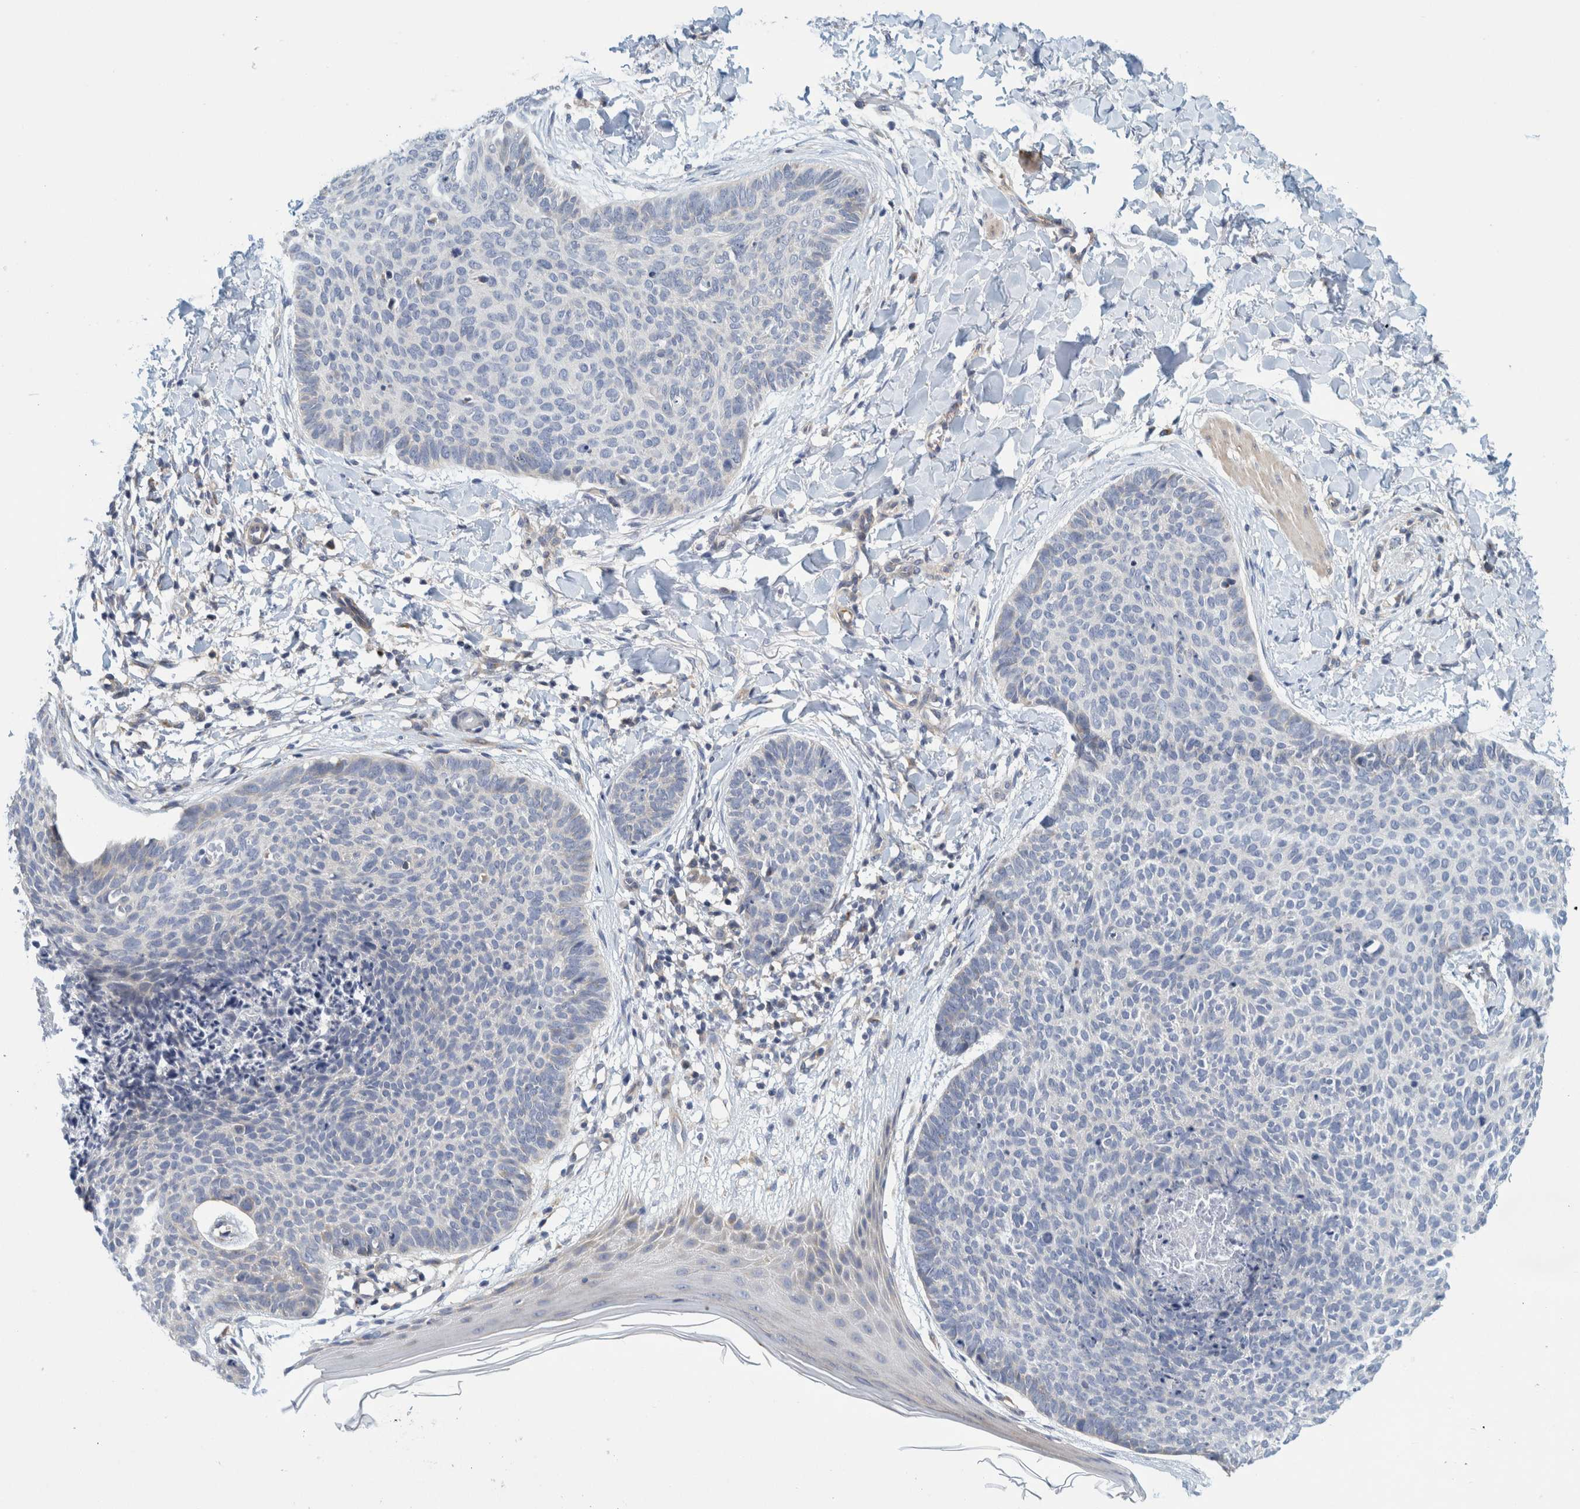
{"staining": {"intensity": "negative", "quantity": "none", "location": "none"}, "tissue": "skin cancer", "cell_type": "Tumor cells", "image_type": "cancer", "snomed": [{"axis": "morphology", "description": "Normal tissue, NOS"}, {"axis": "morphology", "description": "Basal cell carcinoma"}, {"axis": "topography", "description": "Skin"}], "caption": "Immunohistochemical staining of skin cancer demonstrates no significant positivity in tumor cells.", "gene": "ZNF324B", "patient": {"sex": "male", "age": 50}}